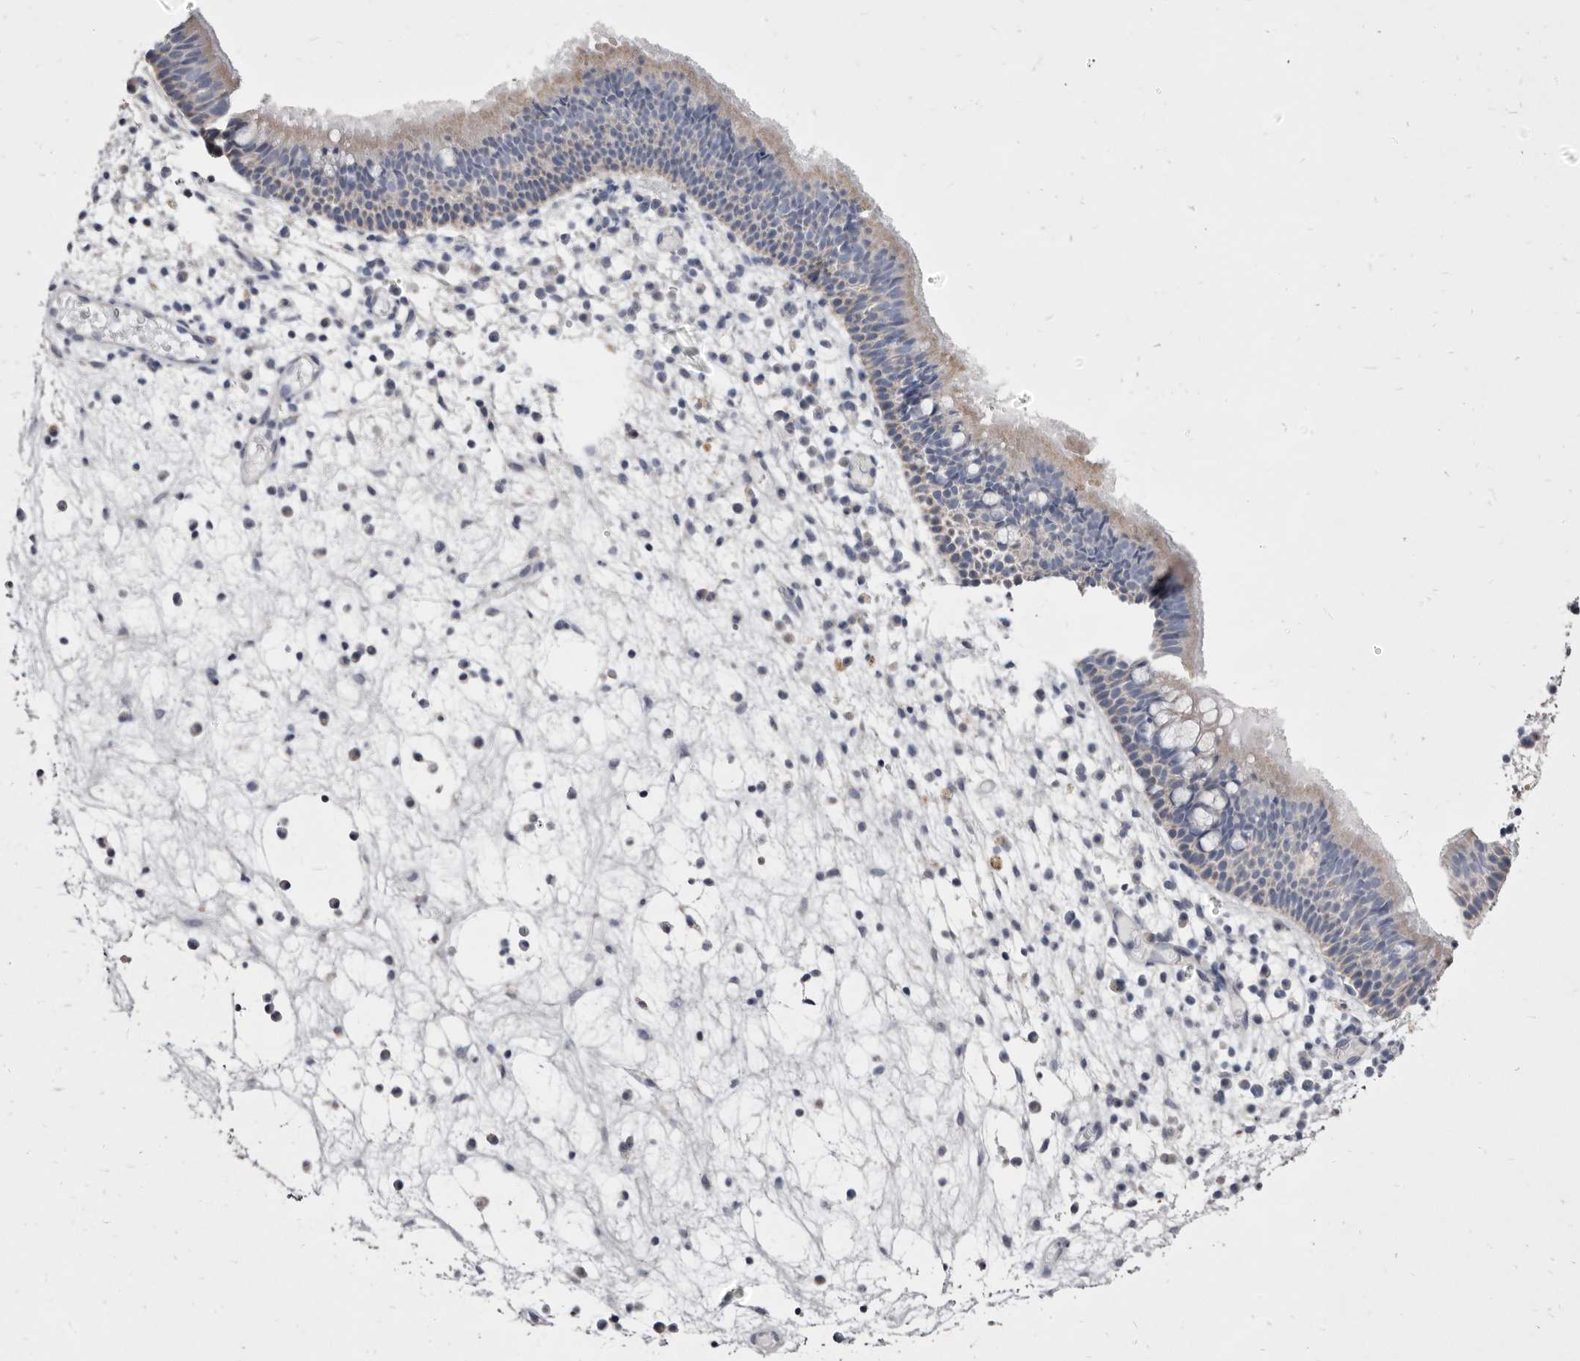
{"staining": {"intensity": "weak", "quantity": "<25%", "location": "cytoplasmic/membranous"}, "tissue": "nasopharynx", "cell_type": "Respiratory epithelial cells", "image_type": "normal", "snomed": [{"axis": "morphology", "description": "Normal tissue, NOS"}, {"axis": "morphology", "description": "Inflammation, NOS"}, {"axis": "morphology", "description": "Malignant melanoma, Metastatic site"}, {"axis": "topography", "description": "Nasopharynx"}], "caption": "Immunohistochemical staining of unremarkable human nasopharynx displays no significant expression in respiratory epithelial cells. The staining is performed using DAB (3,3'-diaminobenzidine) brown chromogen with nuclei counter-stained in using hematoxylin.", "gene": "CYP2E1", "patient": {"sex": "male", "age": 70}}